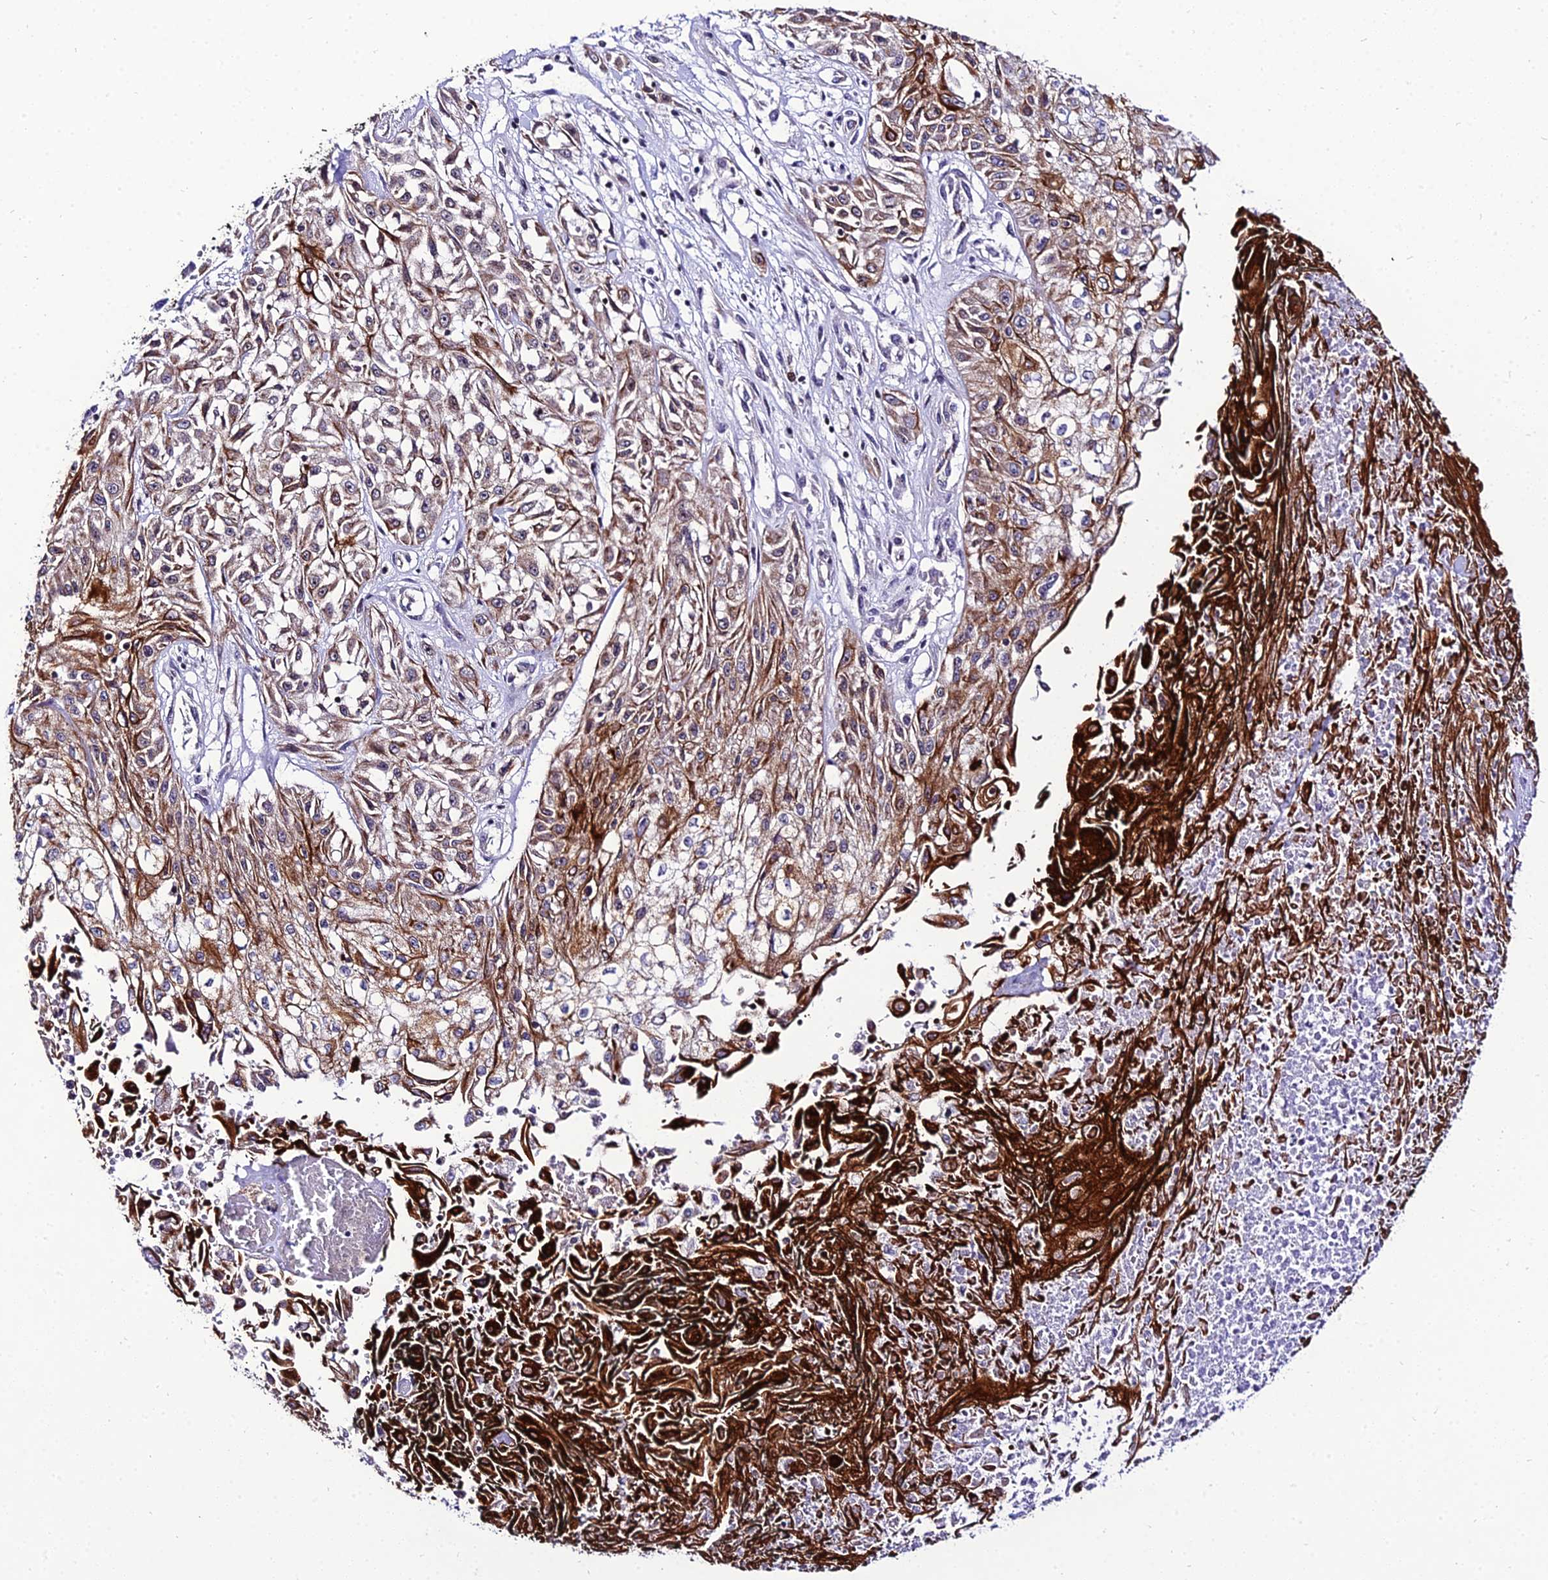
{"staining": {"intensity": "strong", "quantity": "25%-75%", "location": "cytoplasmic/membranous"}, "tissue": "skin cancer", "cell_type": "Tumor cells", "image_type": "cancer", "snomed": [{"axis": "morphology", "description": "Squamous cell carcinoma, NOS"}, {"axis": "morphology", "description": "Squamous cell carcinoma, metastatic, NOS"}, {"axis": "topography", "description": "Skin"}, {"axis": "topography", "description": "Lymph node"}], "caption": "IHC staining of skin metastatic squamous cell carcinoma, which demonstrates high levels of strong cytoplasmic/membranous expression in about 25%-75% of tumor cells indicating strong cytoplasmic/membranous protein staining. The staining was performed using DAB (3,3'-diaminobenzidine) (brown) for protein detection and nuclei were counterstained in hematoxylin (blue).", "gene": "SHQ1", "patient": {"sex": "male", "age": 75}}